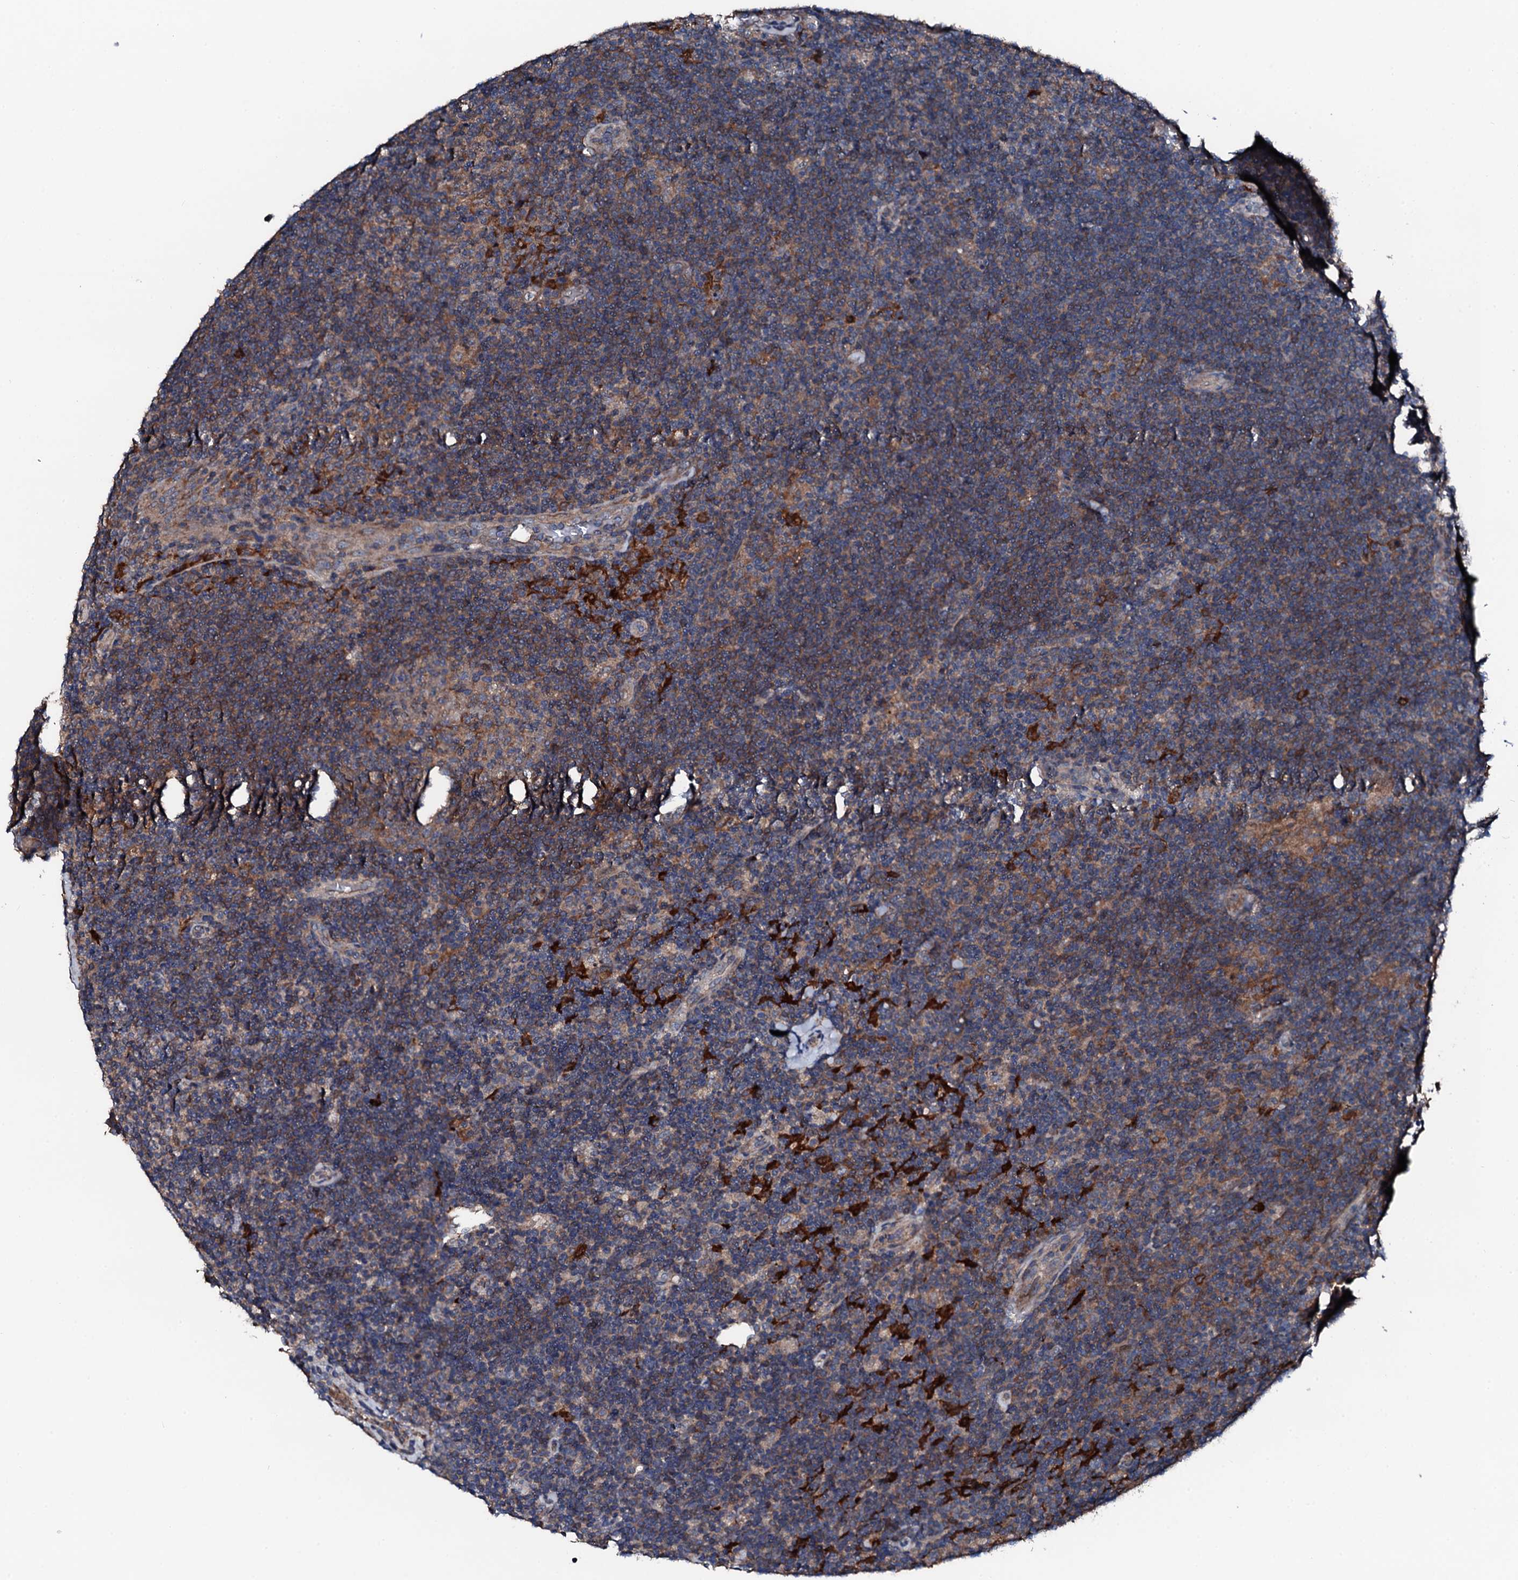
{"staining": {"intensity": "weak", "quantity": "25%-75%", "location": "cytoplasmic/membranous"}, "tissue": "lymphoma", "cell_type": "Tumor cells", "image_type": "cancer", "snomed": [{"axis": "morphology", "description": "Hodgkin's disease, NOS"}, {"axis": "topography", "description": "Lymph node"}], "caption": "Hodgkin's disease was stained to show a protein in brown. There is low levels of weak cytoplasmic/membranous positivity in about 25%-75% of tumor cells.", "gene": "TRAFD1", "patient": {"sex": "female", "age": 57}}